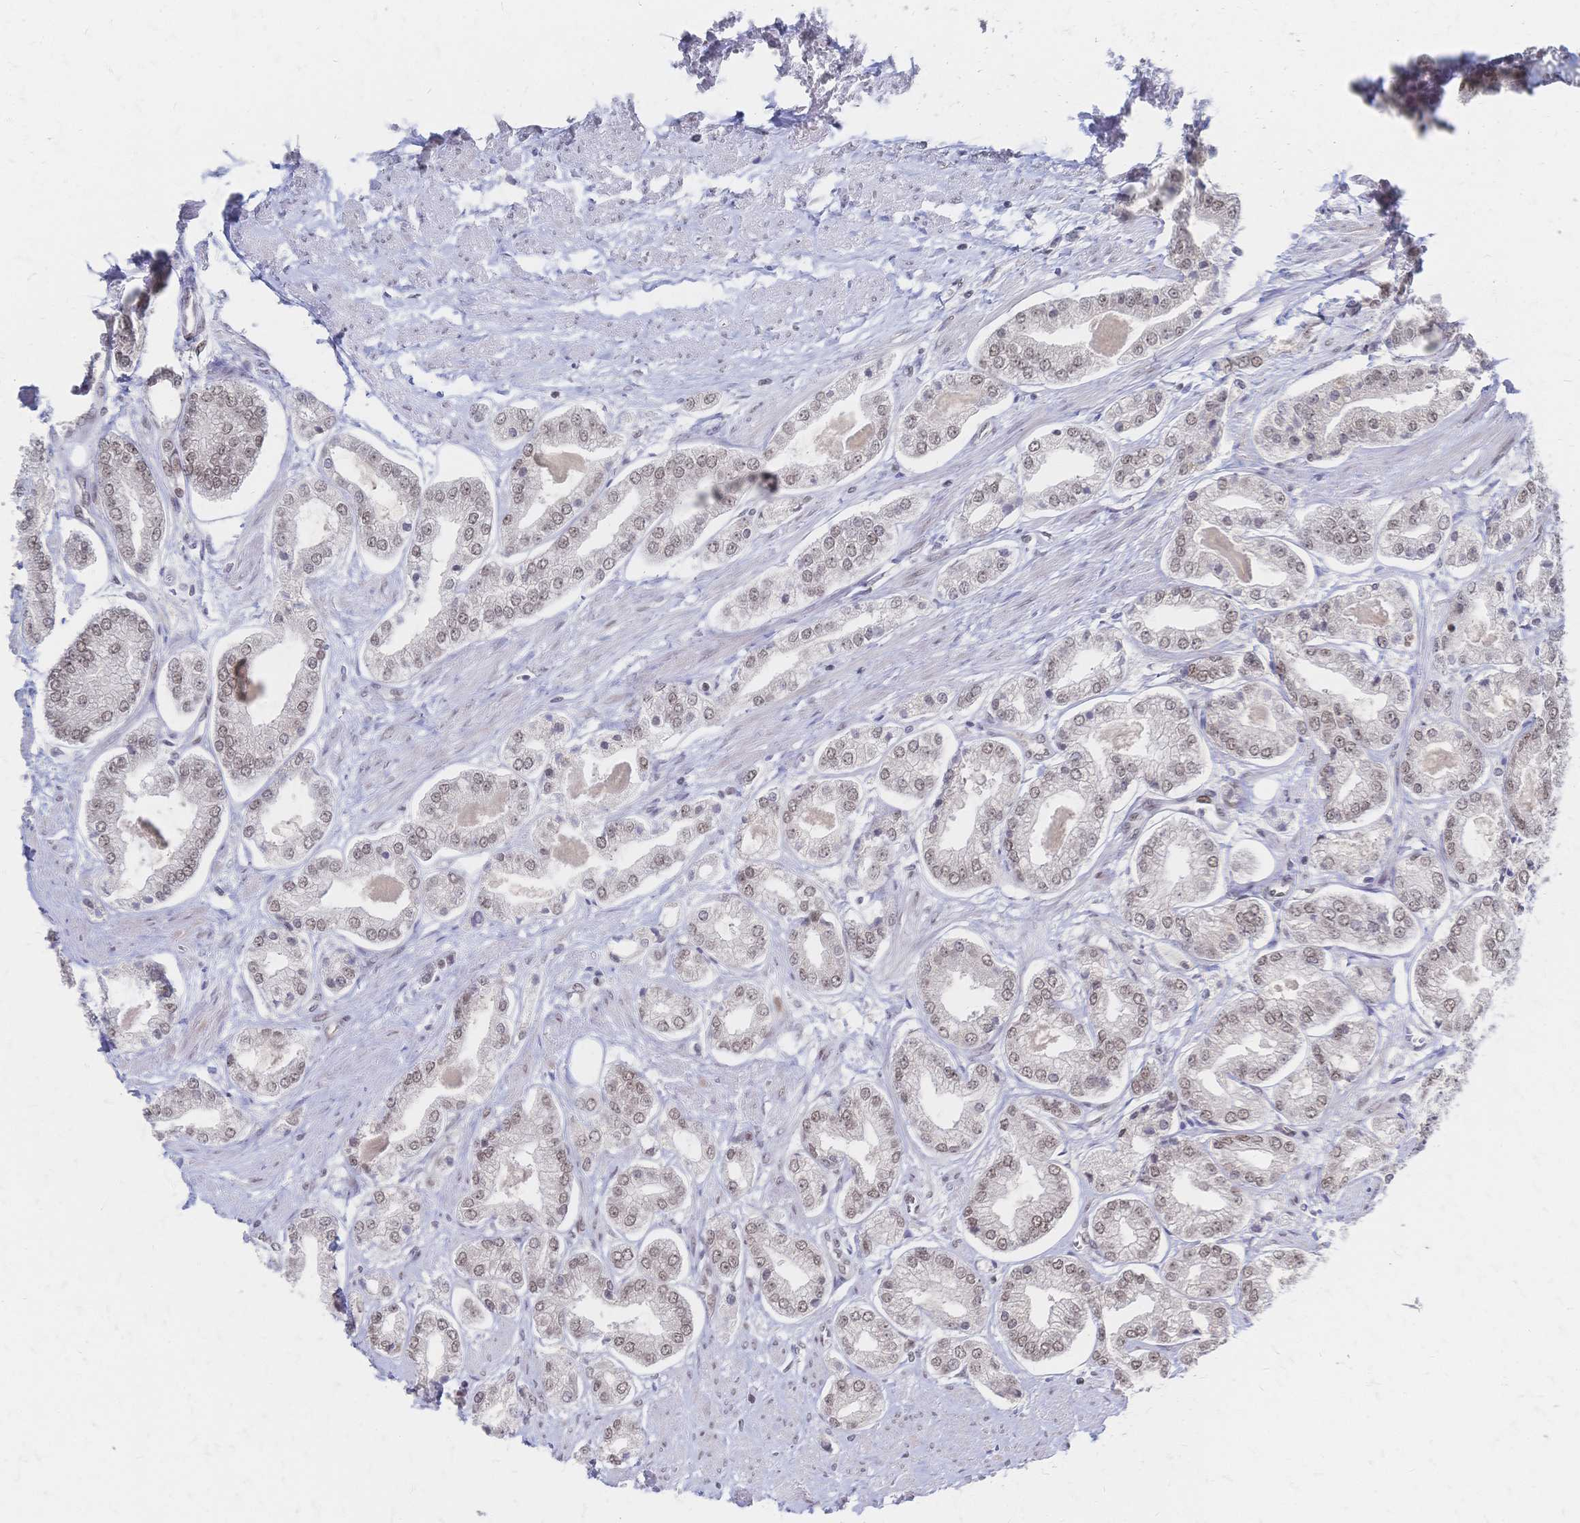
{"staining": {"intensity": "weak", "quantity": ">75%", "location": "nuclear"}, "tissue": "prostate cancer", "cell_type": "Tumor cells", "image_type": "cancer", "snomed": [{"axis": "morphology", "description": "Adenocarcinoma, Low grade"}, {"axis": "topography", "description": "Prostate"}], "caption": "Weak nuclear protein staining is appreciated in approximately >75% of tumor cells in prostate adenocarcinoma (low-grade). The staining was performed using DAB to visualize the protein expression in brown, while the nuclei were stained in blue with hematoxylin (Magnification: 20x).", "gene": "NELFA", "patient": {"sex": "male", "age": 69}}